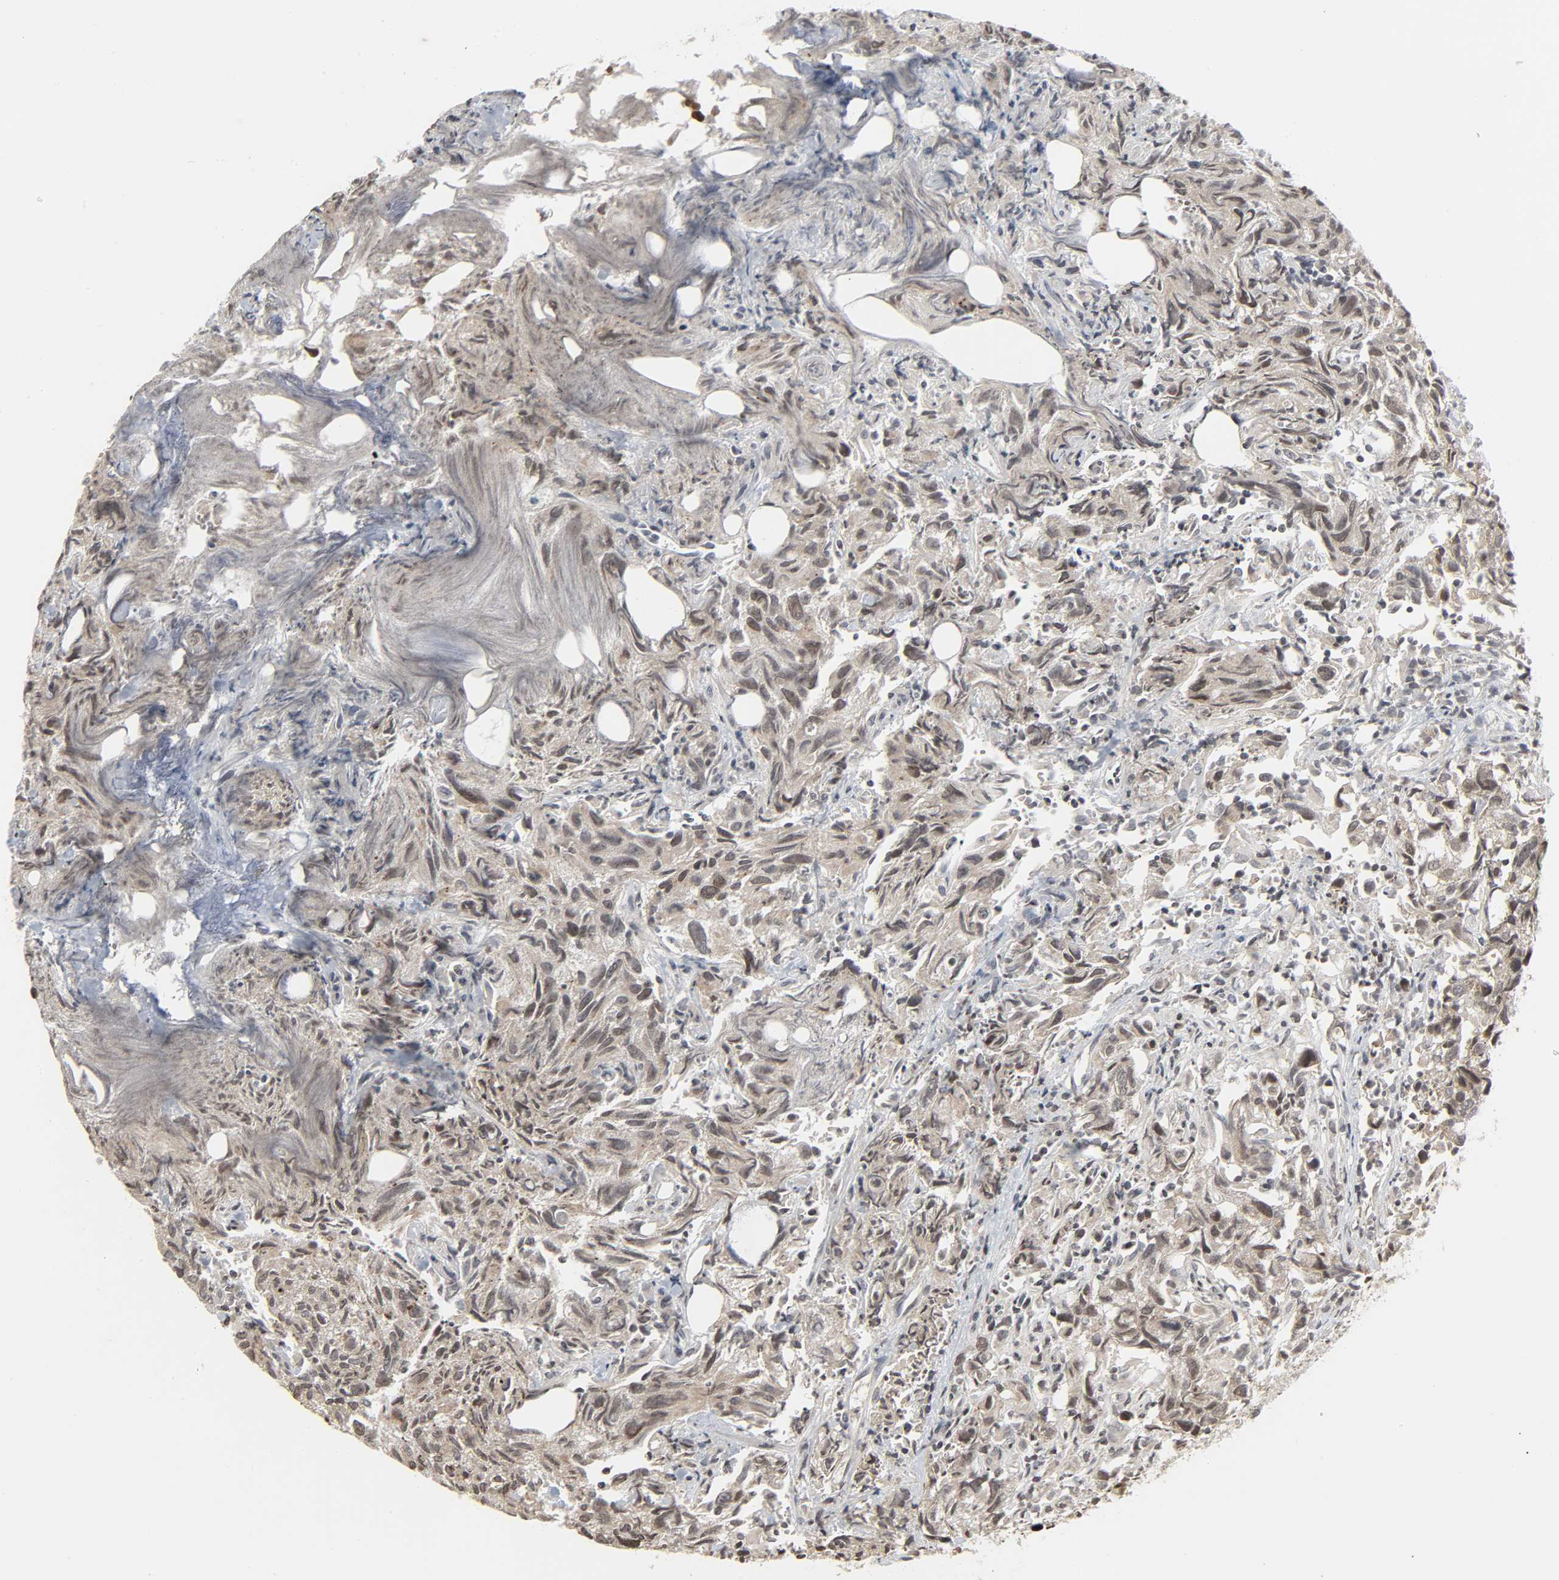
{"staining": {"intensity": "moderate", "quantity": "25%-75%", "location": "nuclear"}, "tissue": "urothelial cancer", "cell_type": "Tumor cells", "image_type": "cancer", "snomed": [{"axis": "morphology", "description": "Urothelial carcinoma, High grade"}, {"axis": "topography", "description": "Urinary bladder"}], "caption": "High-magnification brightfield microscopy of urothelial cancer stained with DAB (brown) and counterstained with hematoxylin (blue). tumor cells exhibit moderate nuclear positivity is identified in approximately25%-75% of cells.", "gene": "XRCC1", "patient": {"sex": "female", "age": 75}}